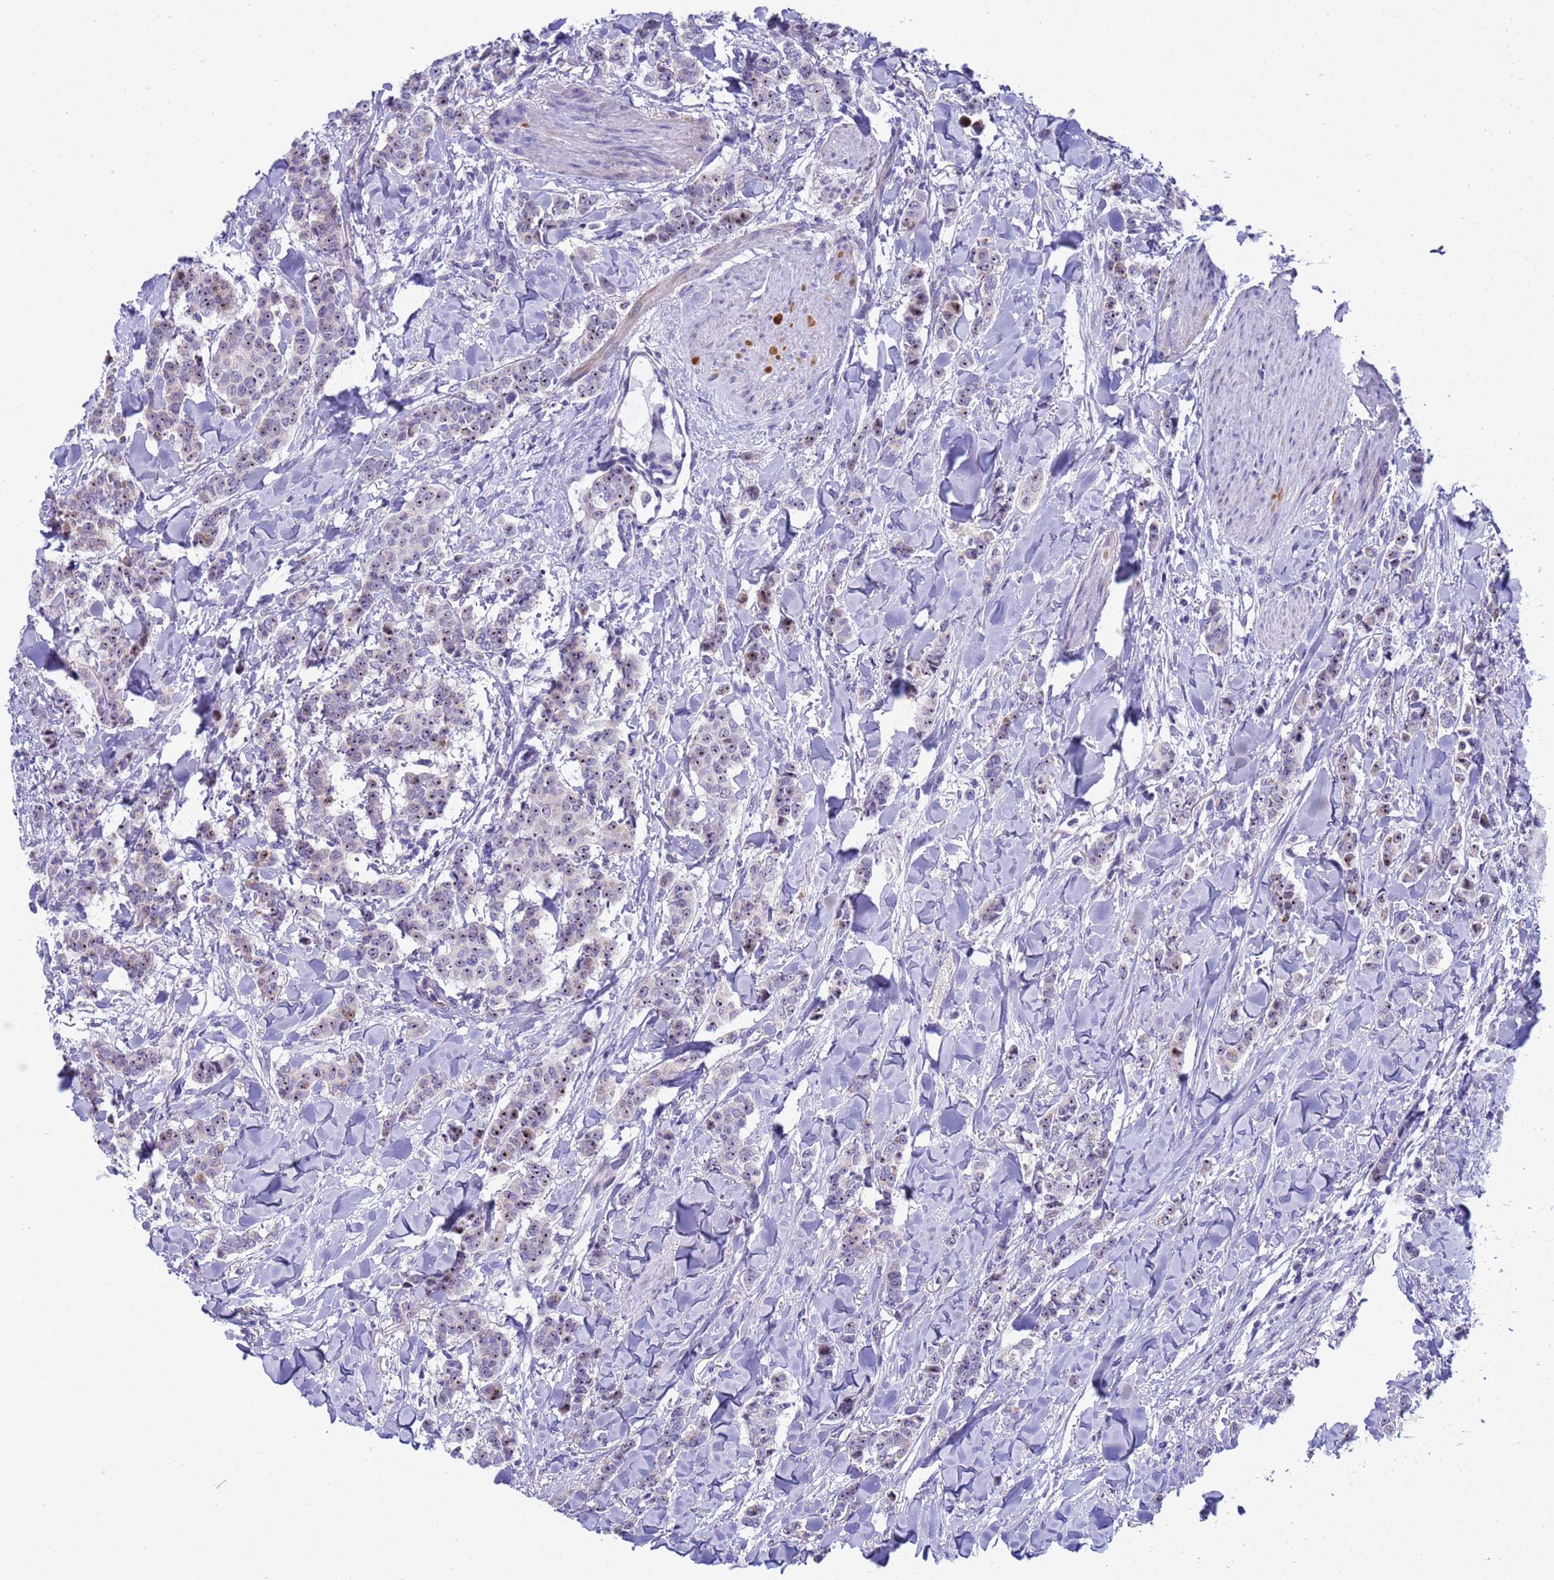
{"staining": {"intensity": "strong", "quantity": ">75%", "location": "nuclear"}, "tissue": "breast cancer", "cell_type": "Tumor cells", "image_type": "cancer", "snomed": [{"axis": "morphology", "description": "Duct carcinoma"}, {"axis": "topography", "description": "Breast"}], "caption": "The histopathology image shows staining of infiltrating ductal carcinoma (breast), revealing strong nuclear protein expression (brown color) within tumor cells.", "gene": "LRATD1", "patient": {"sex": "female", "age": 40}}